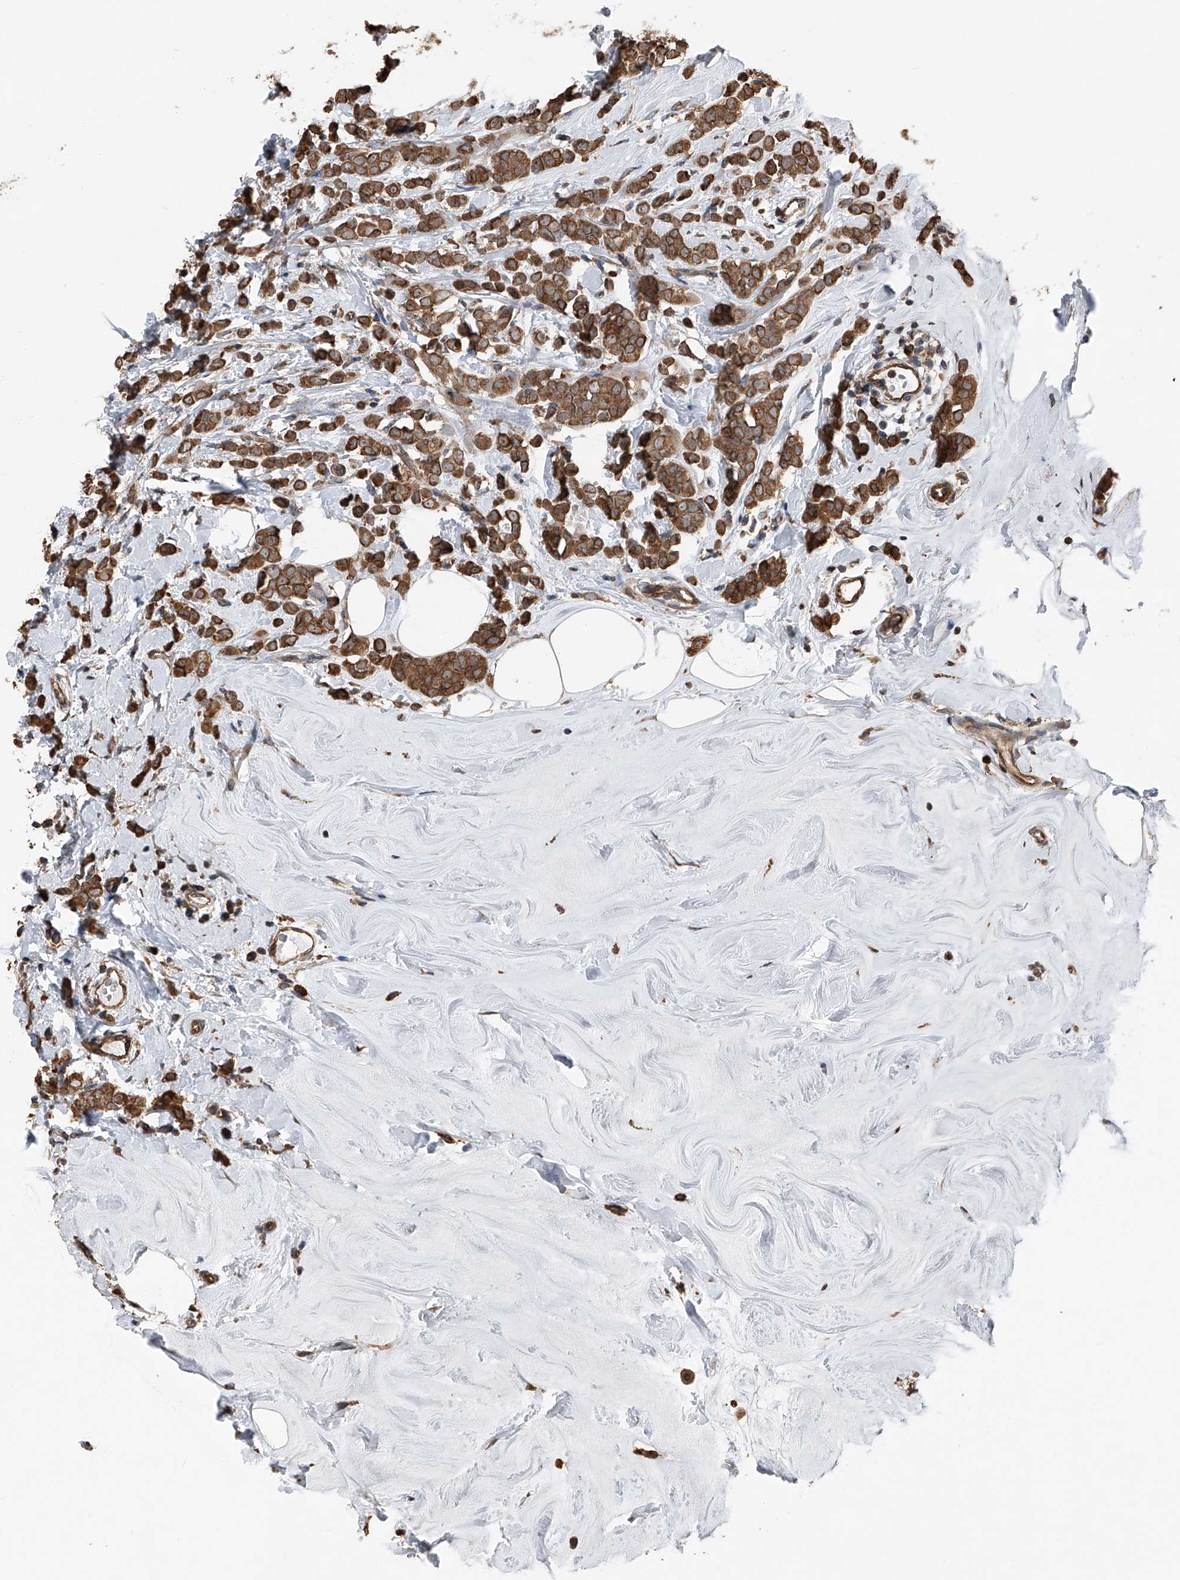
{"staining": {"intensity": "moderate", "quantity": ">75%", "location": "cytoplasmic/membranous"}, "tissue": "breast cancer", "cell_type": "Tumor cells", "image_type": "cancer", "snomed": [{"axis": "morphology", "description": "Lobular carcinoma"}, {"axis": "topography", "description": "Breast"}], "caption": "Protein staining demonstrates moderate cytoplasmic/membranous staining in approximately >75% of tumor cells in breast lobular carcinoma.", "gene": "KCNJ2", "patient": {"sex": "female", "age": 47}}